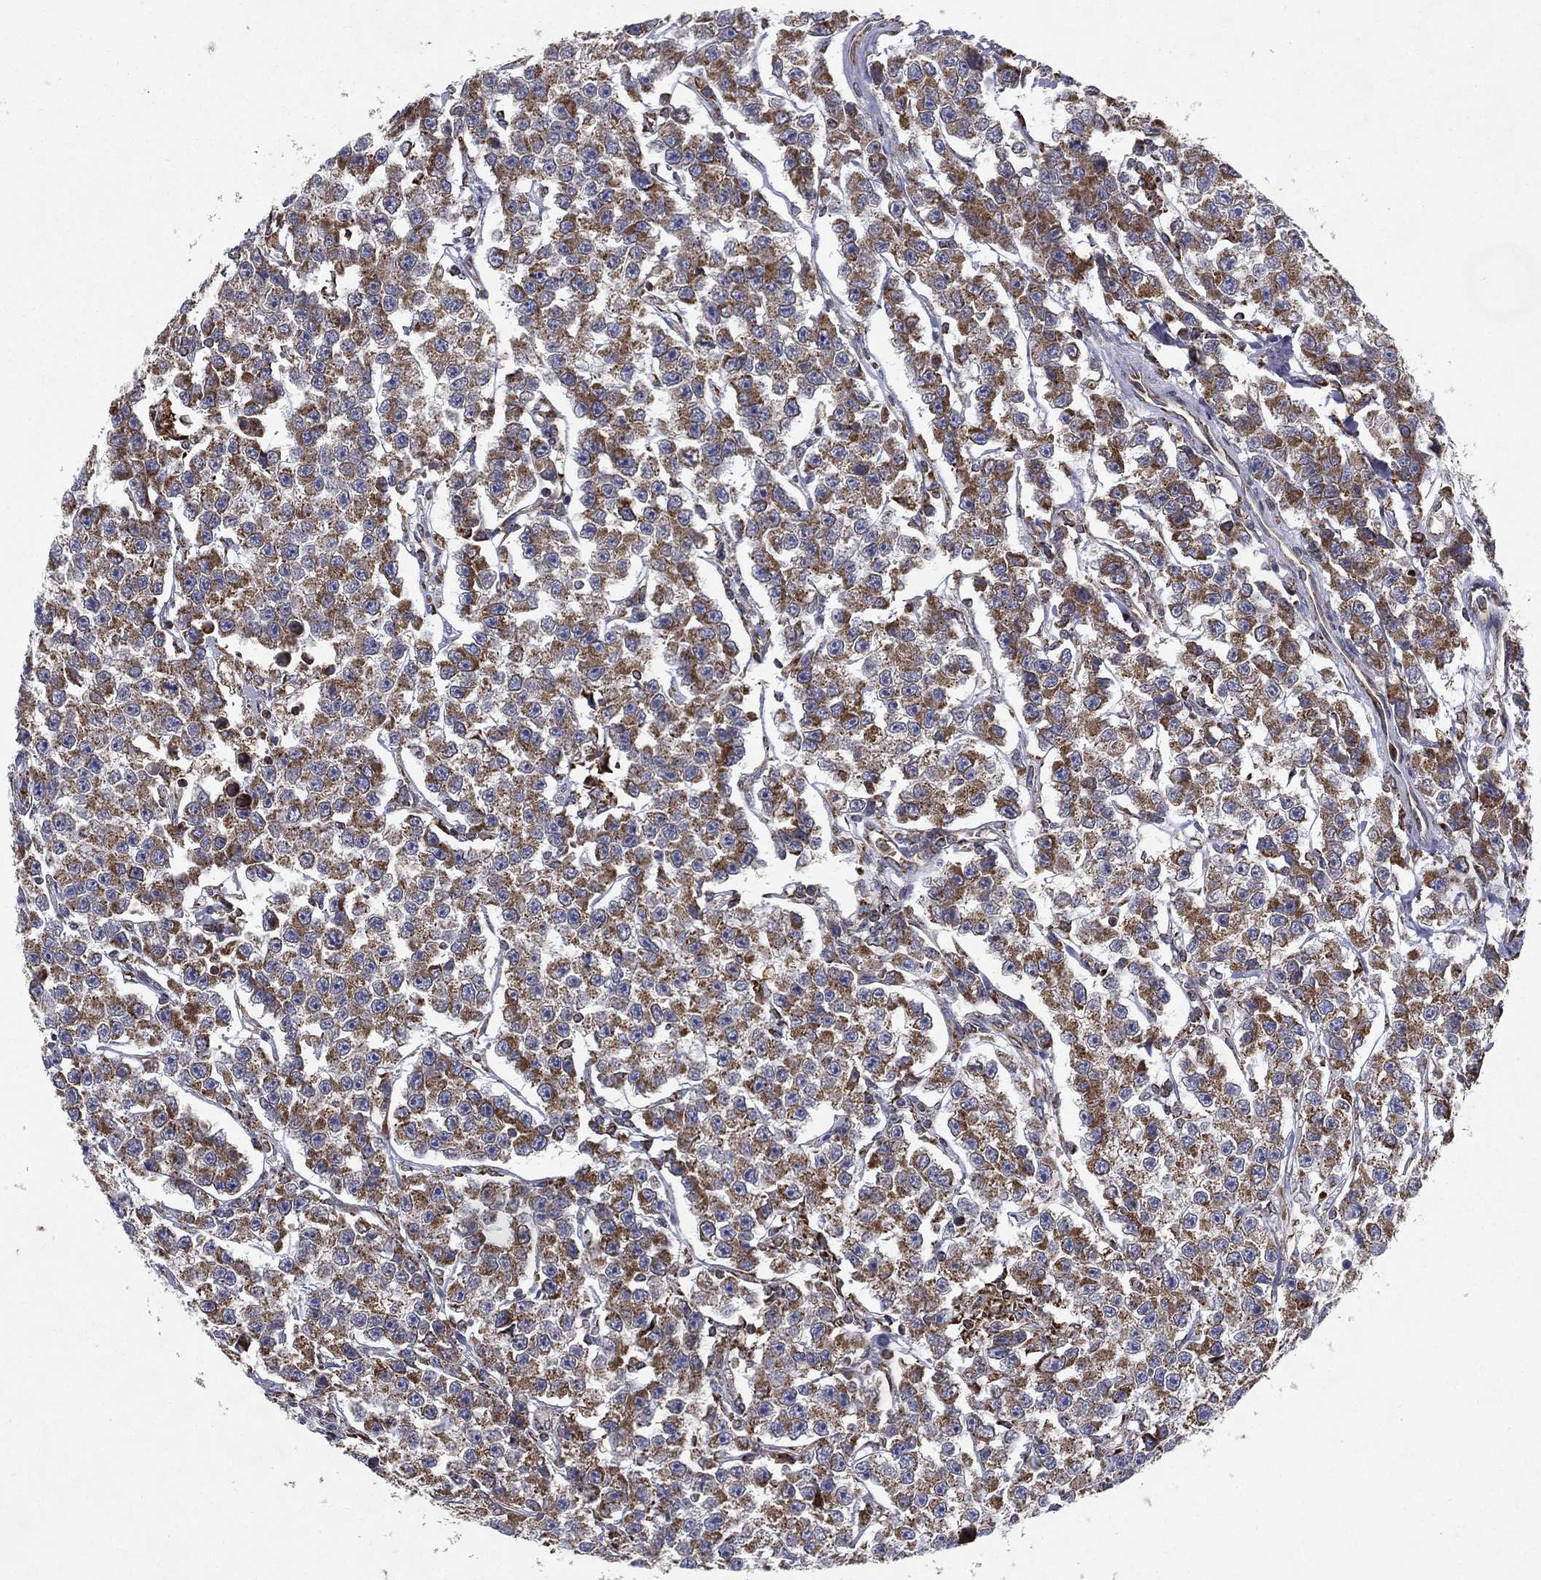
{"staining": {"intensity": "moderate", "quantity": "25%-75%", "location": "cytoplasmic/membranous"}, "tissue": "testis cancer", "cell_type": "Tumor cells", "image_type": "cancer", "snomed": [{"axis": "morphology", "description": "Seminoma, NOS"}, {"axis": "topography", "description": "Testis"}], "caption": "This histopathology image demonstrates immunohistochemistry (IHC) staining of testis cancer (seminoma), with medium moderate cytoplasmic/membranous positivity in approximately 25%-75% of tumor cells.", "gene": "MT-CYB", "patient": {"sex": "male", "age": 59}}